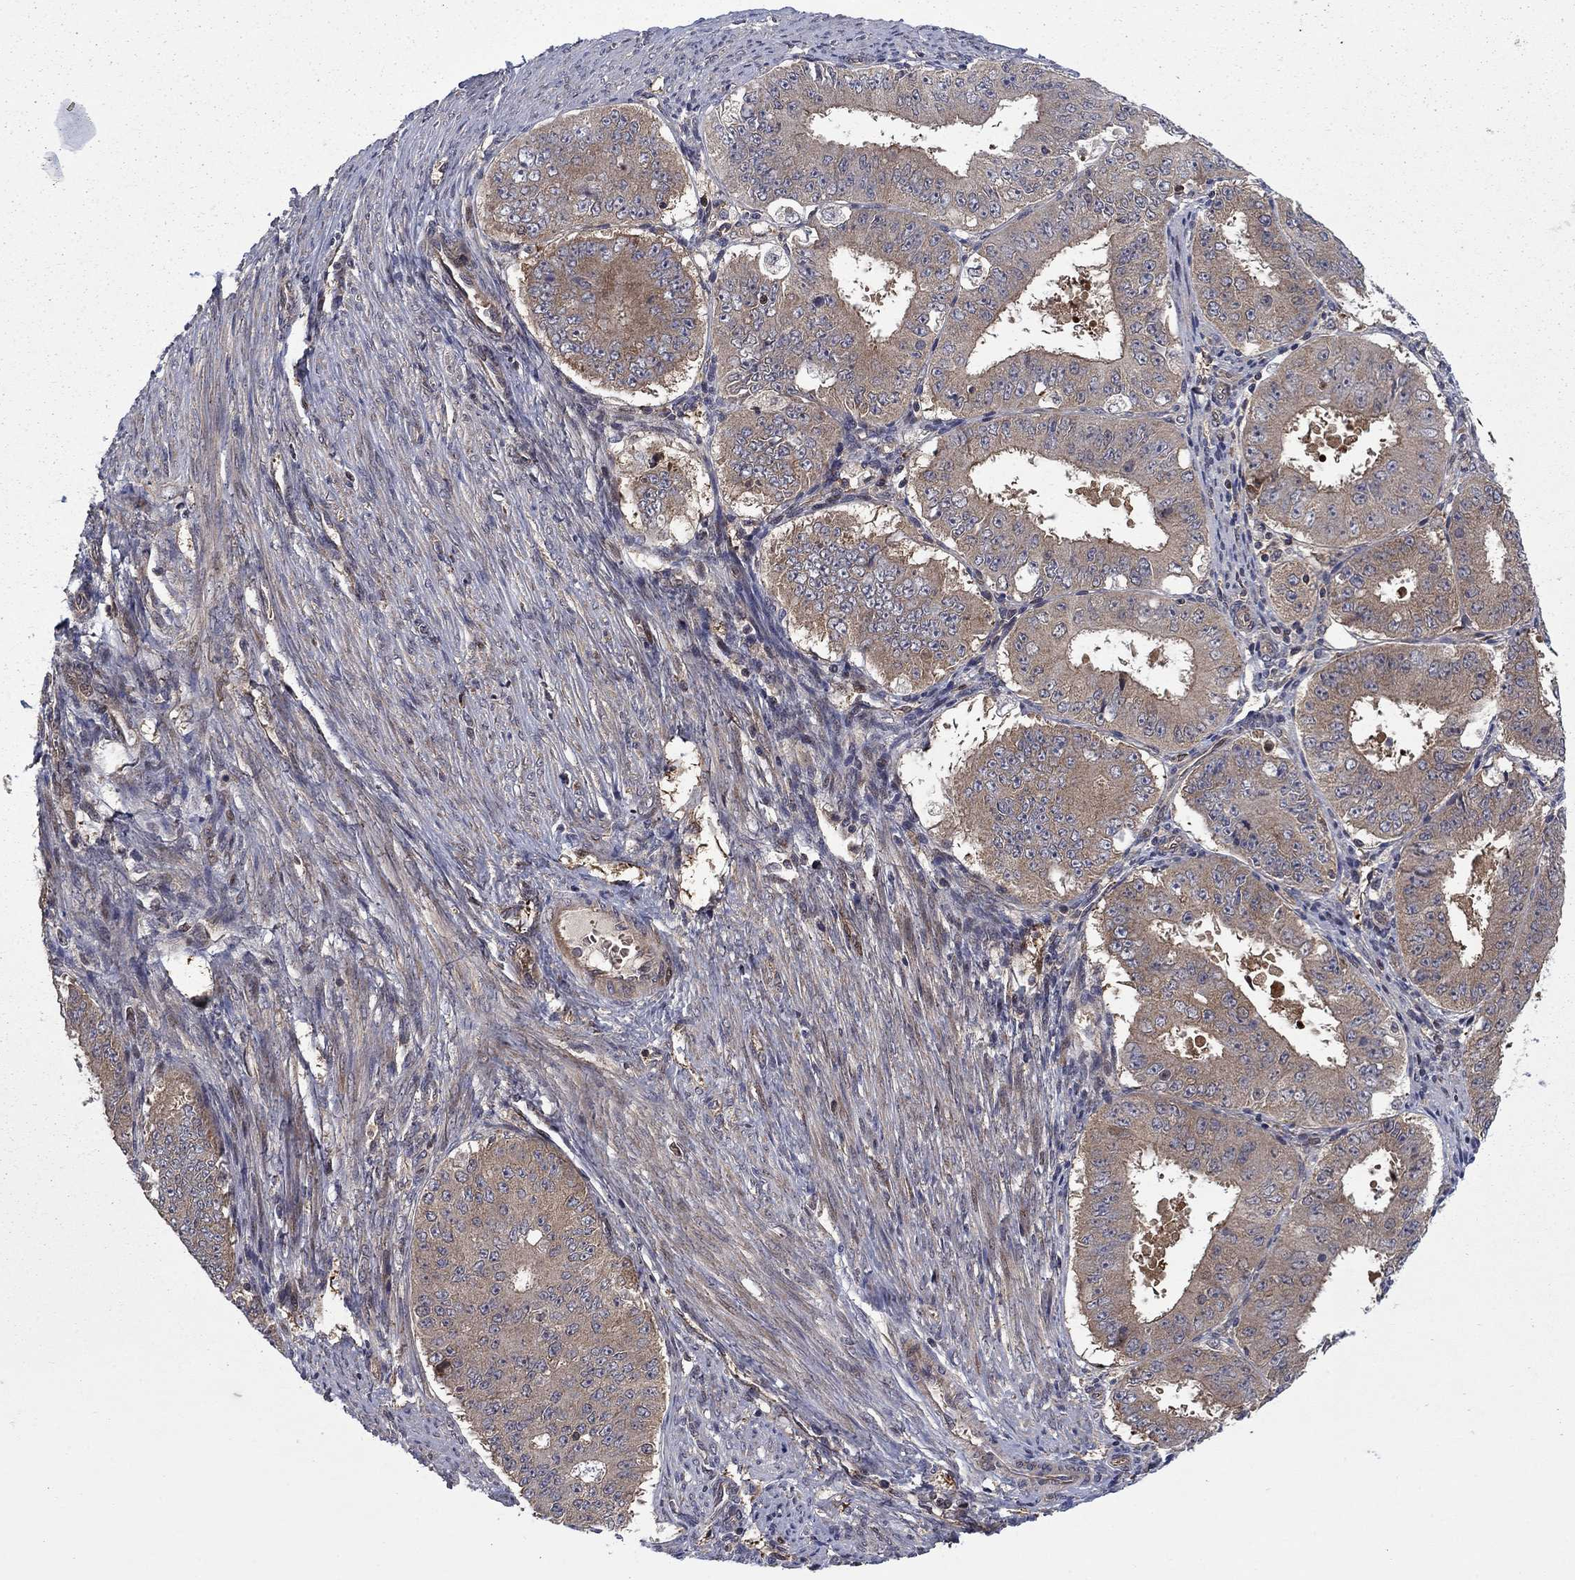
{"staining": {"intensity": "weak", "quantity": "25%-75%", "location": "cytoplasmic/membranous"}, "tissue": "ovarian cancer", "cell_type": "Tumor cells", "image_type": "cancer", "snomed": [{"axis": "morphology", "description": "Carcinoma, endometroid"}, {"axis": "topography", "description": "Ovary"}], "caption": "A brown stain highlights weak cytoplasmic/membranous expression of a protein in ovarian cancer (endometroid carcinoma) tumor cells. The staining was performed using DAB, with brown indicating positive protein expression. Nuclei are stained blue with hematoxylin.", "gene": "HDAC4", "patient": {"sex": "female", "age": 42}}